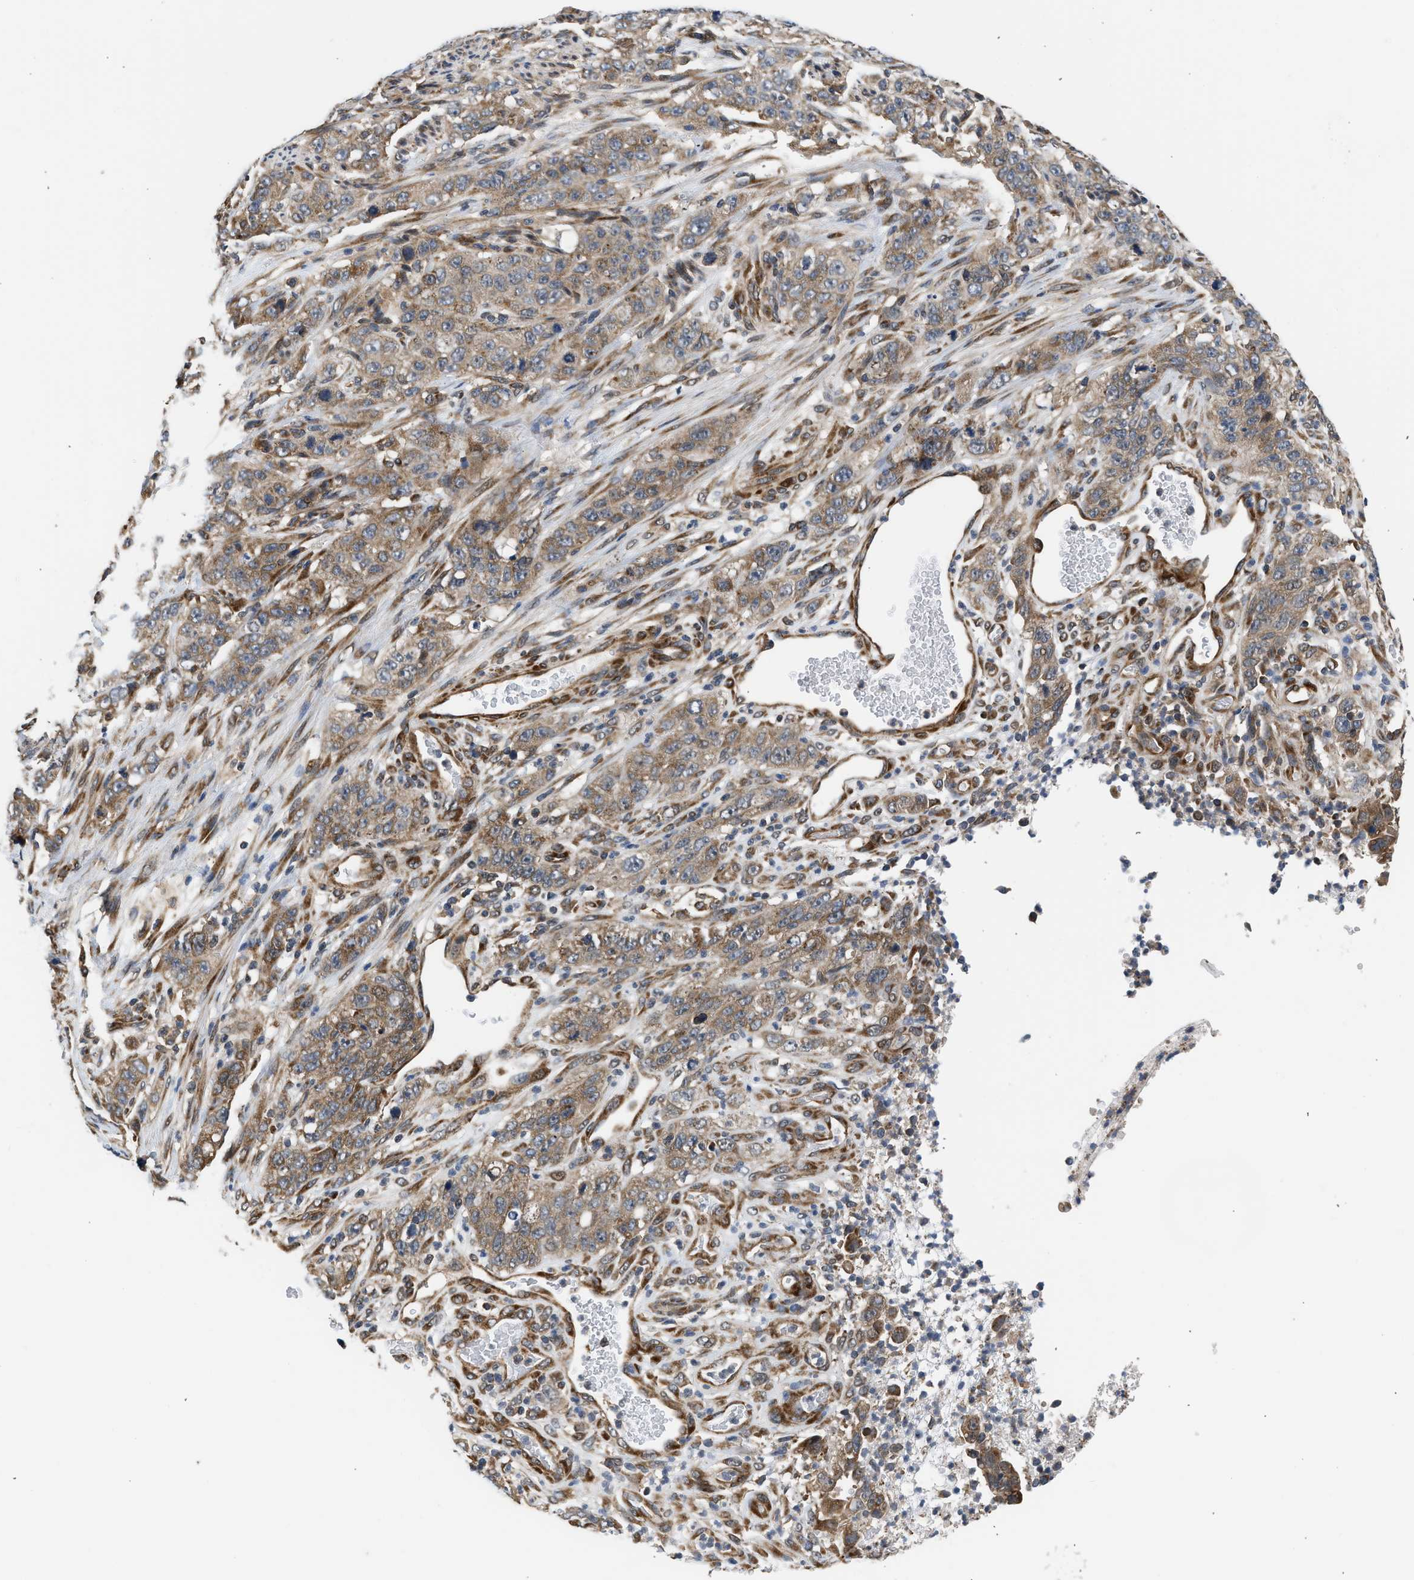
{"staining": {"intensity": "weak", "quantity": ">75%", "location": "cytoplasmic/membranous"}, "tissue": "stomach cancer", "cell_type": "Tumor cells", "image_type": "cancer", "snomed": [{"axis": "morphology", "description": "Adenocarcinoma, NOS"}, {"axis": "topography", "description": "Stomach"}], "caption": "Adenocarcinoma (stomach) stained for a protein (brown) shows weak cytoplasmic/membranous positive expression in approximately >75% of tumor cells.", "gene": "POLG2", "patient": {"sex": "male", "age": 48}}